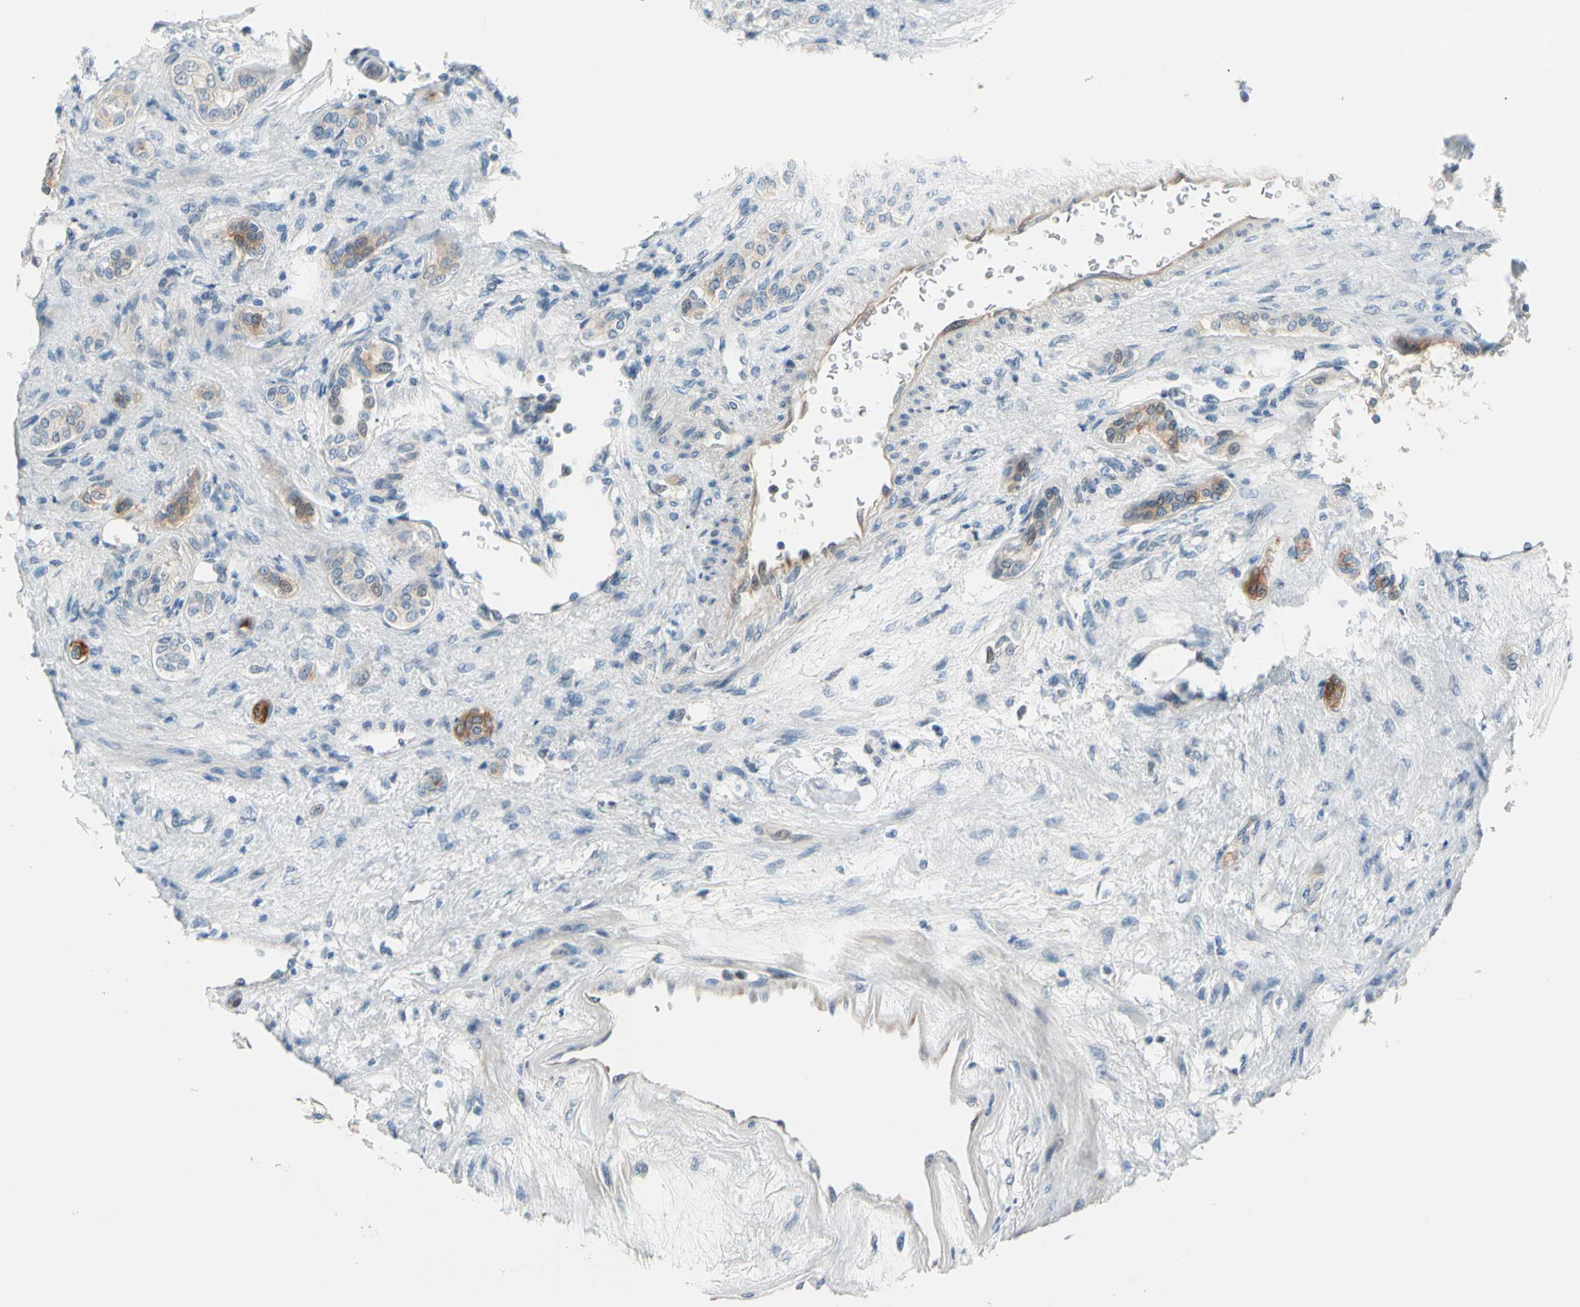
{"staining": {"intensity": "moderate", "quantity": "<25%", "location": "cytoplasmic/membranous"}, "tissue": "renal cancer", "cell_type": "Tumor cells", "image_type": "cancer", "snomed": [{"axis": "morphology", "description": "Adenocarcinoma, NOS"}, {"axis": "topography", "description": "Kidney"}], "caption": "This photomicrograph displays immunohistochemistry staining of adenocarcinoma (renal), with low moderate cytoplasmic/membranous staining in about <25% of tumor cells.", "gene": "CFAP36", "patient": {"sex": "female", "age": 83}}